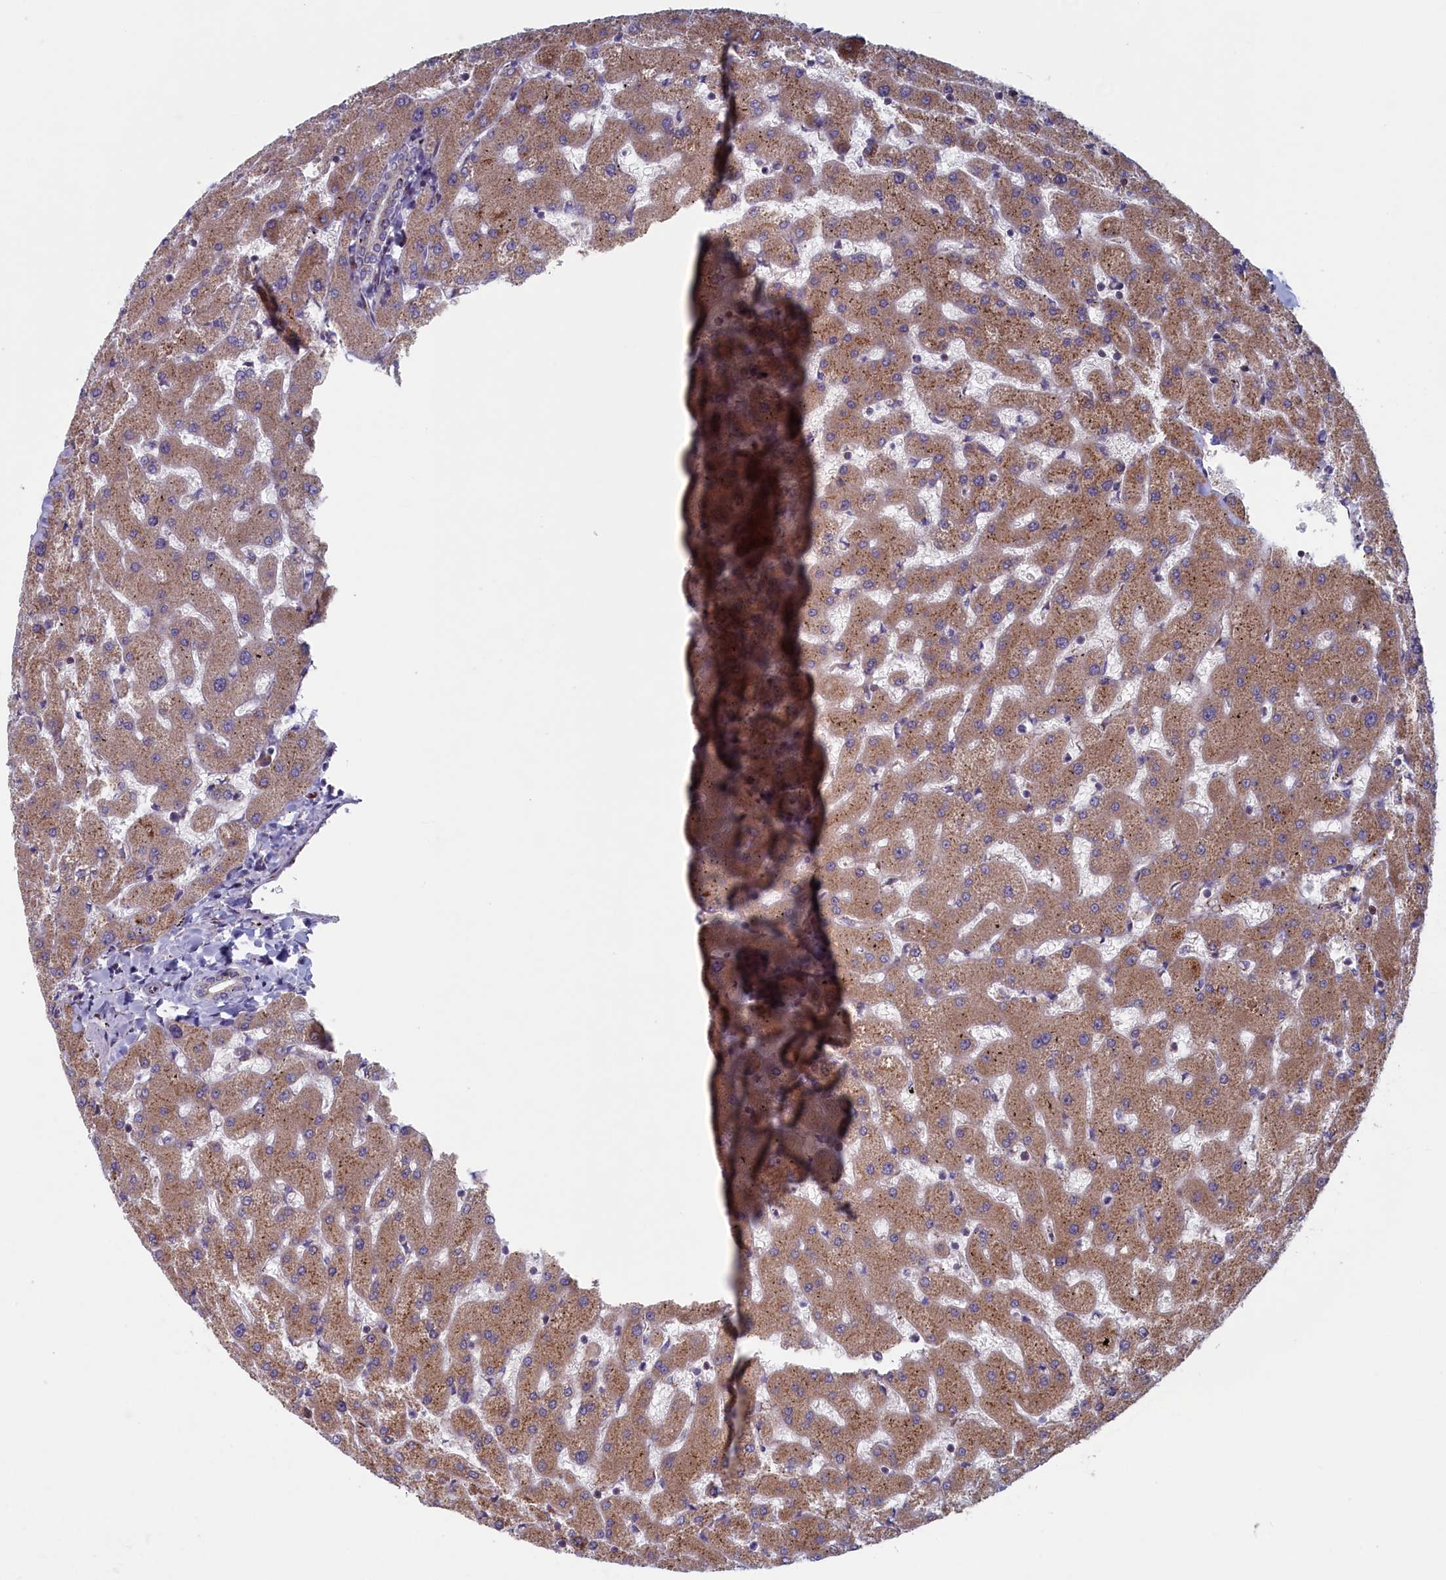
{"staining": {"intensity": "weak", "quantity": "25%-75%", "location": "cytoplasmic/membranous"}, "tissue": "liver", "cell_type": "Cholangiocytes", "image_type": "normal", "snomed": [{"axis": "morphology", "description": "Normal tissue, NOS"}, {"axis": "topography", "description": "Liver"}], "caption": "Immunohistochemistry (IHC) staining of normal liver, which shows low levels of weak cytoplasmic/membranous positivity in about 25%-75% of cholangiocytes indicating weak cytoplasmic/membranous protein expression. The staining was performed using DAB (3,3'-diaminobenzidine) (brown) for protein detection and nuclei were counterstained in hematoxylin (blue).", "gene": "MTFMT", "patient": {"sex": "female", "age": 63}}